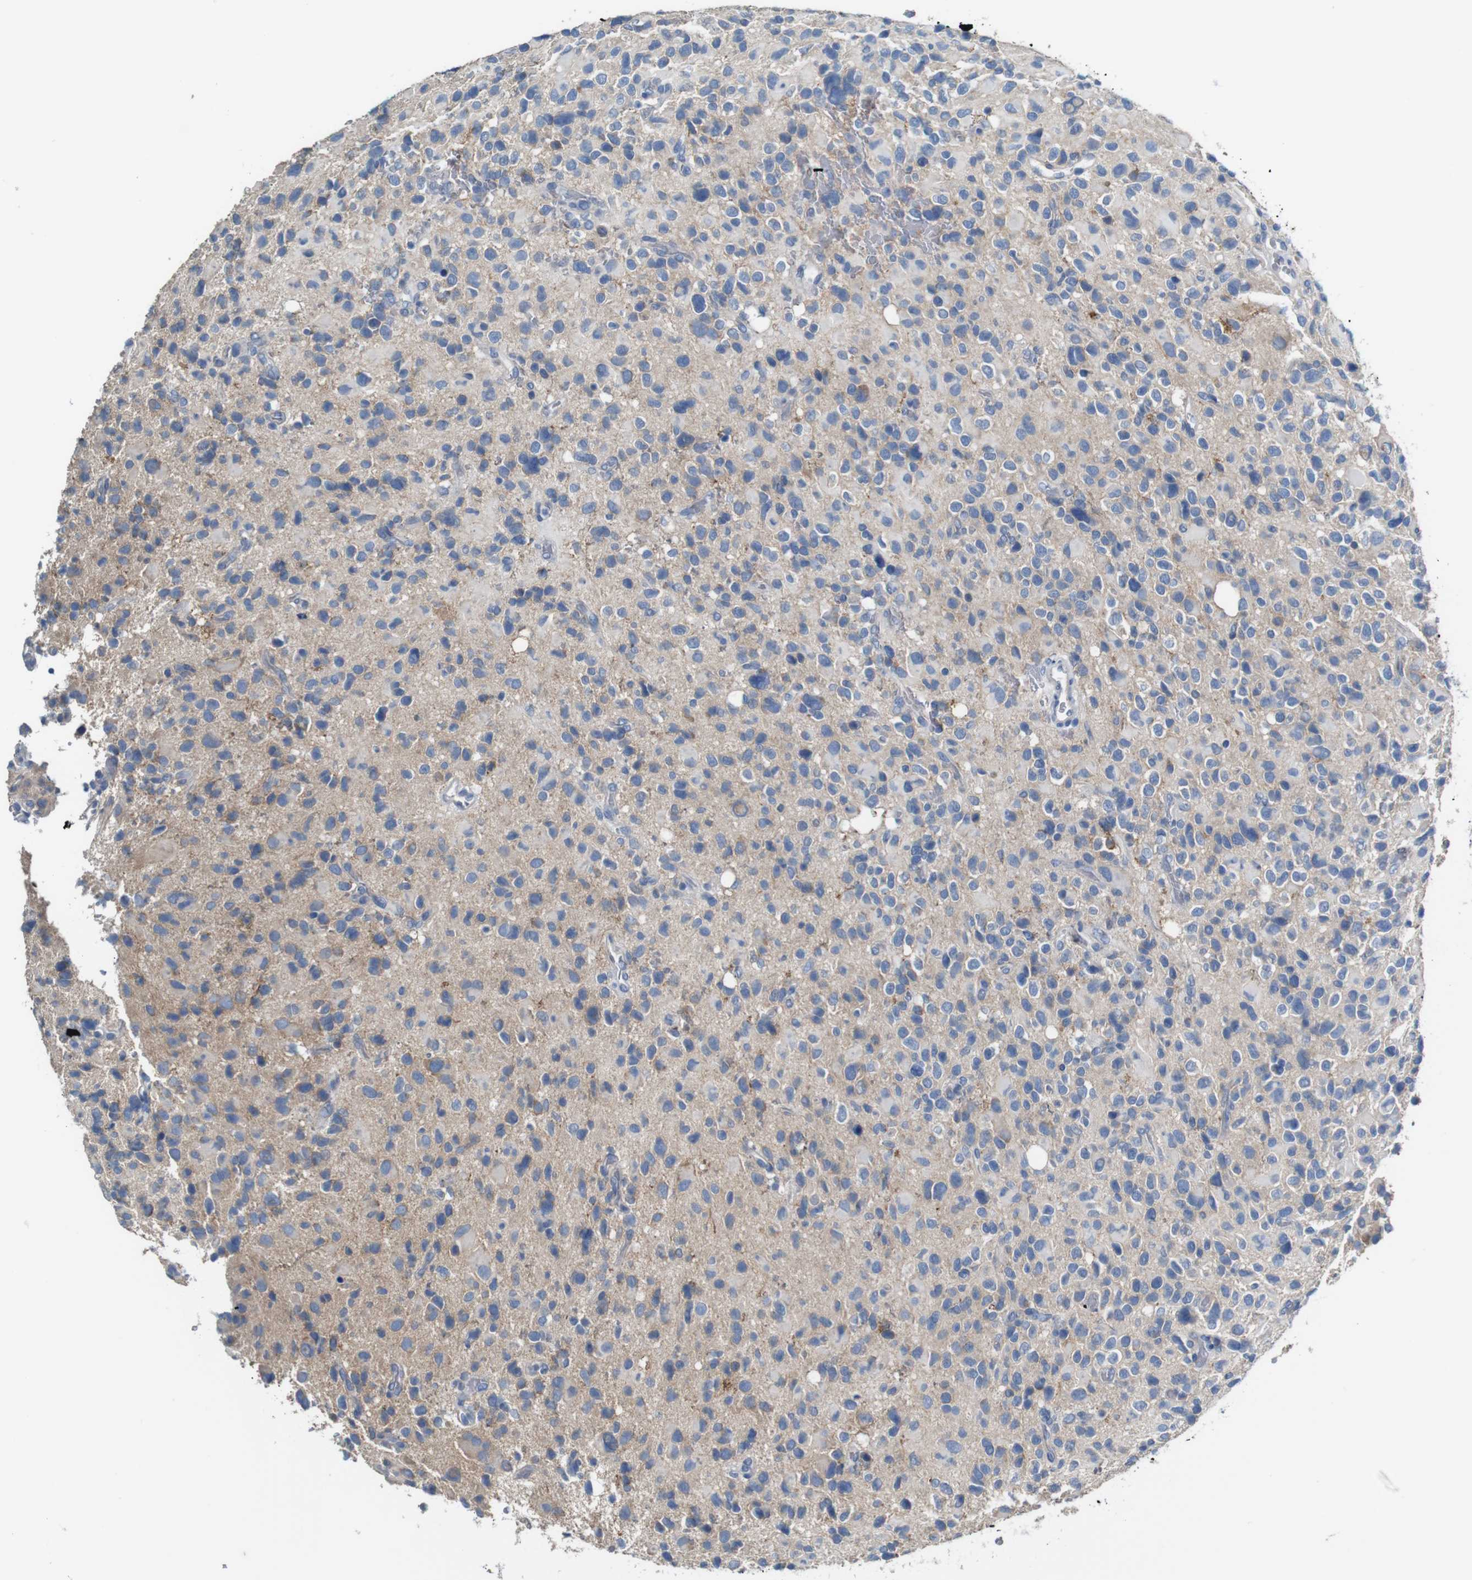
{"staining": {"intensity": "weak", "quantity": "<25%", "location": "cytoplasmic/membranous"}, "tissue": "glioma", "cell_type": "Tumor cells", "image_type": "cancer", "snomed": [{"axis": "morphology", "description": "Glioma, malignant, High grade"}, {"axis": "topography", "description": "Brain"}], "caption": "The image exhibits no staining of tumor cells in malignant glioma (high-grade).", "gene": "IGSF8", "patient": {"sex": "male", "age": 48}}